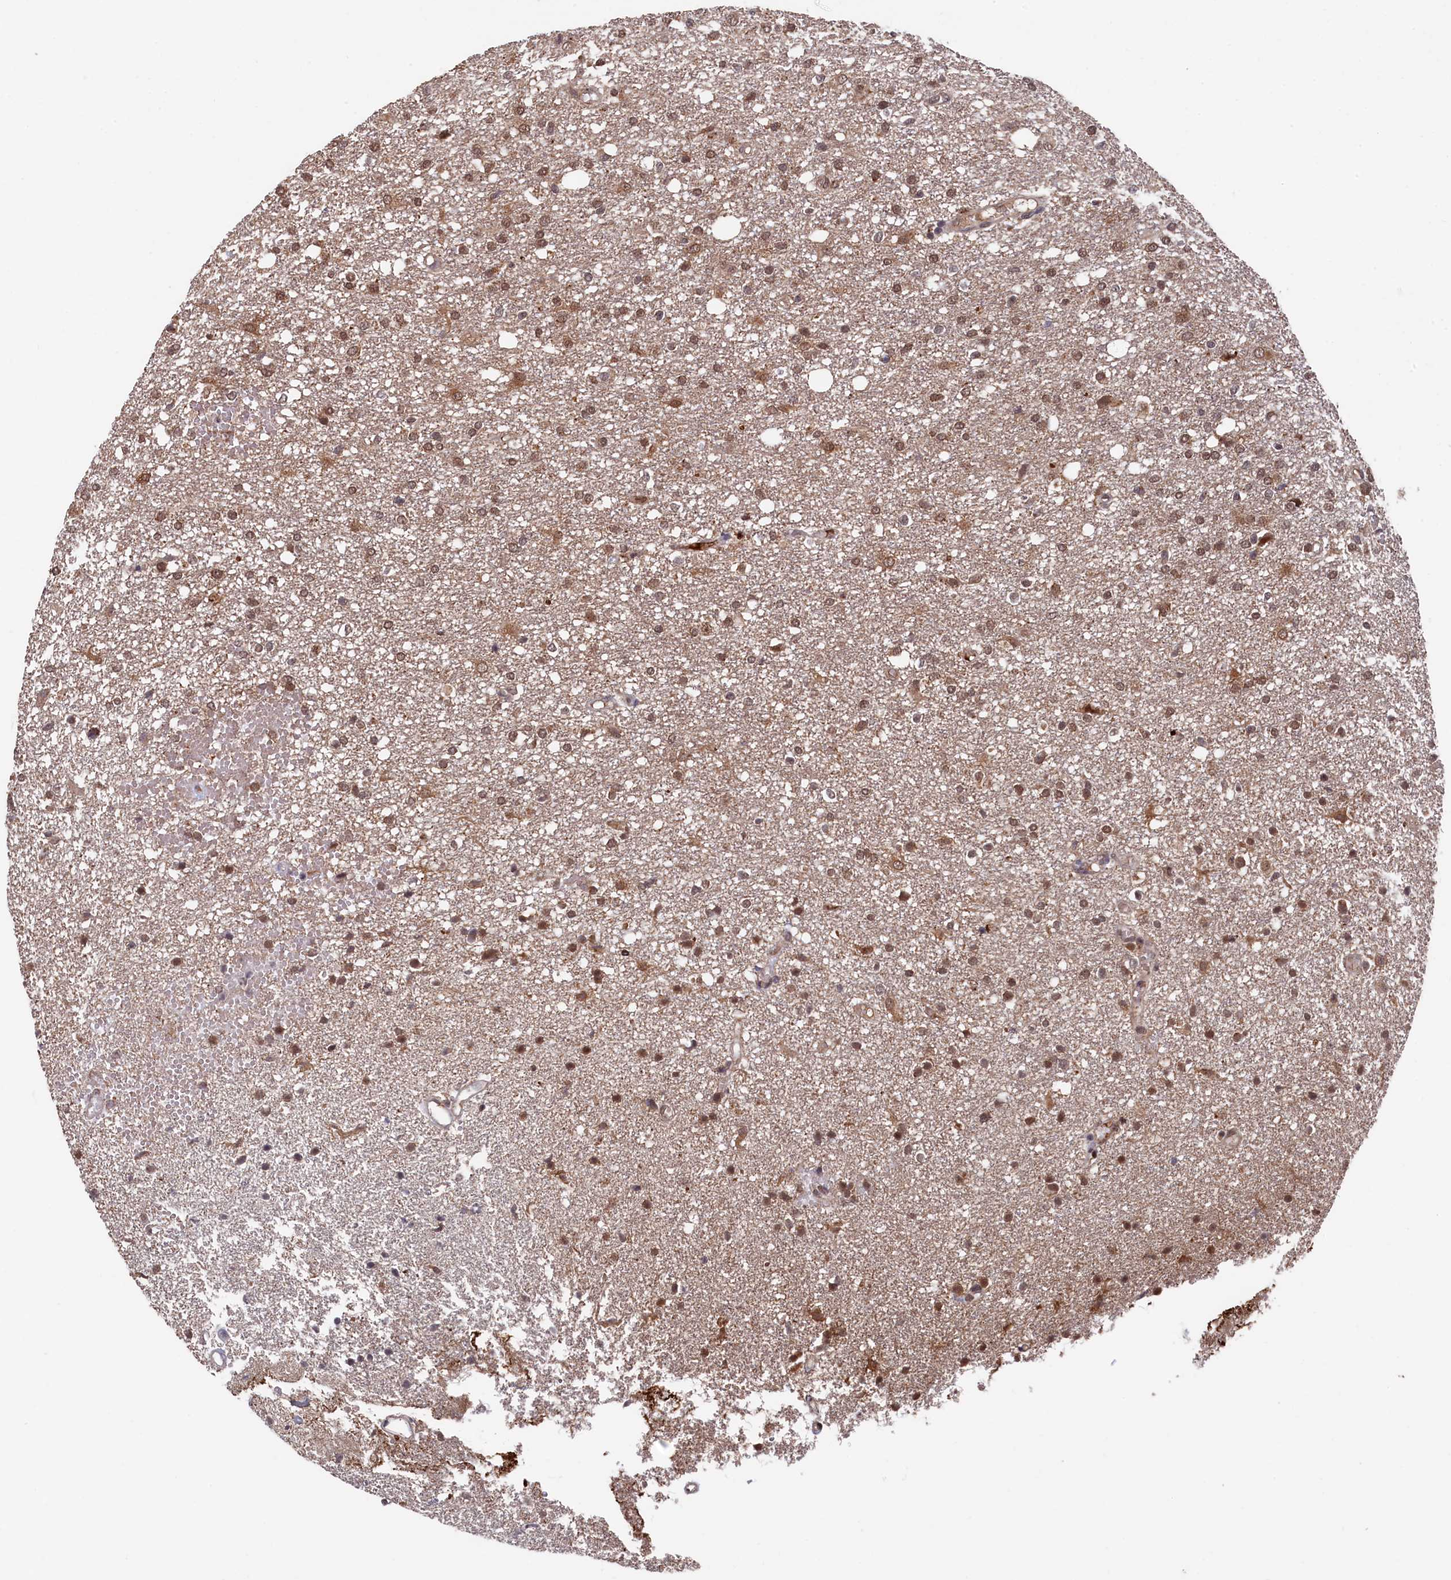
{"staining": {"intensity": "moderate", "quantity": ">75%", "location": "cytoplasmic/membranous,nuclear"}, "tissue": "glioma", "cell_type": "Tumor cells", "image_type": "cancer", "snomed": [{"axis": "morphology", "description": "Glioma, malignant, High grade"}, {"axis": "topography", "description": "Brain"}], "caption": "Brown immunohistochemical staining in human high-grade glioma (malignant) reveals moderate cytoplasmic/membranous and nuclear staining in about >75% of tumor cells.", "gene": "CLPX", "patient": {"sex": "female", "age": 59}}